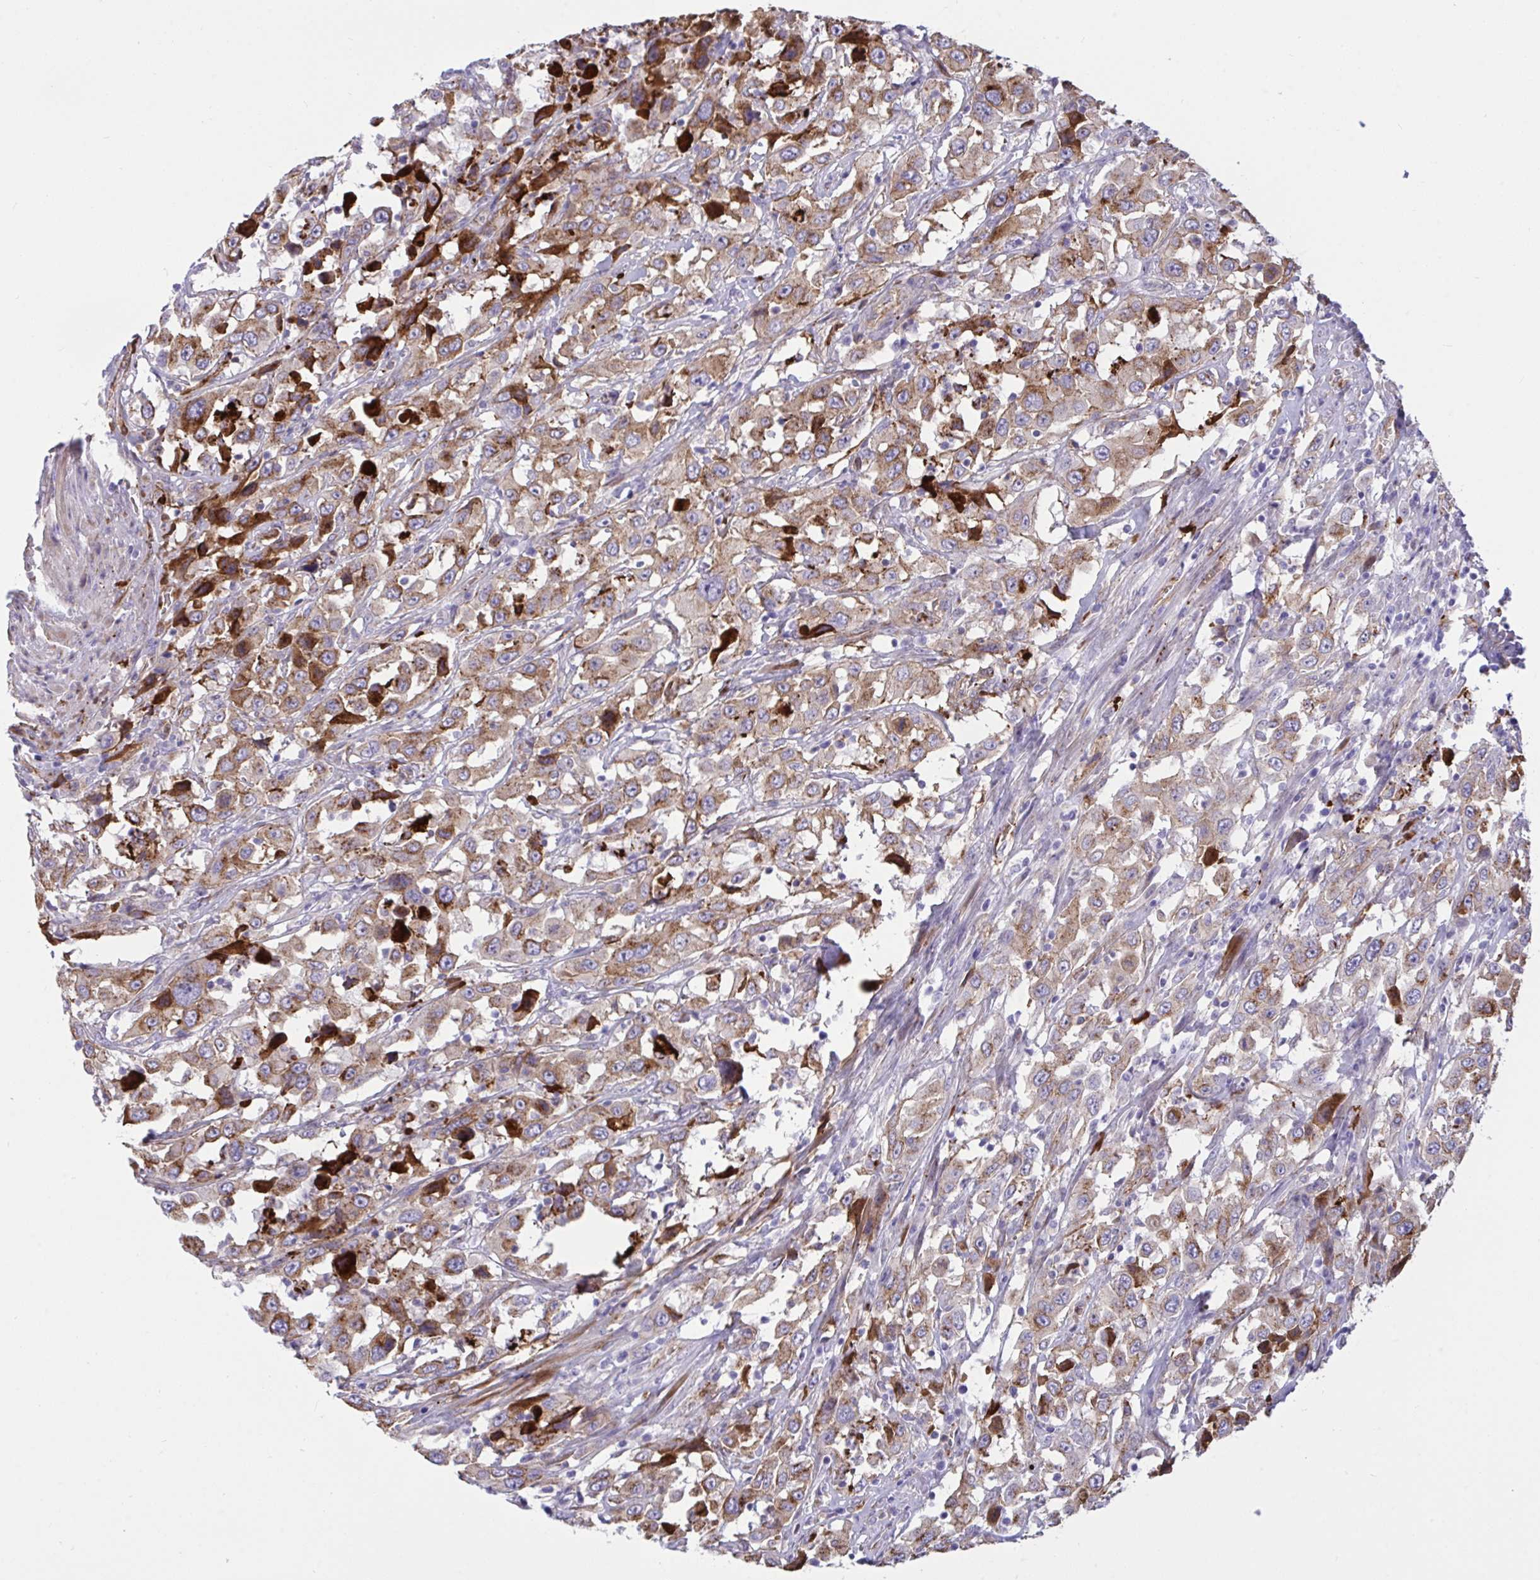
{"staining": {"intensity": "strong", "quantity": "25%-75%", "location": "cytoplasmic/membranous"}, "tissue": "urothelial cancer", "cell_type": "Tumor cells", "image_type": "cancer", "snomed": [{"axis": "morphology", "description": "Urothelial carcinoma, High grade"}, {"axis": "topography", "description": "Urinary bladder"}], "caption": "DAB immunohistochemical staining of urothelial cancer shows strong cytoplasmic/membranous protein expression in approximately 25%-75% of tumor cells.", "gene": "F2", "patient": {"sex": "male", "age": 61}}